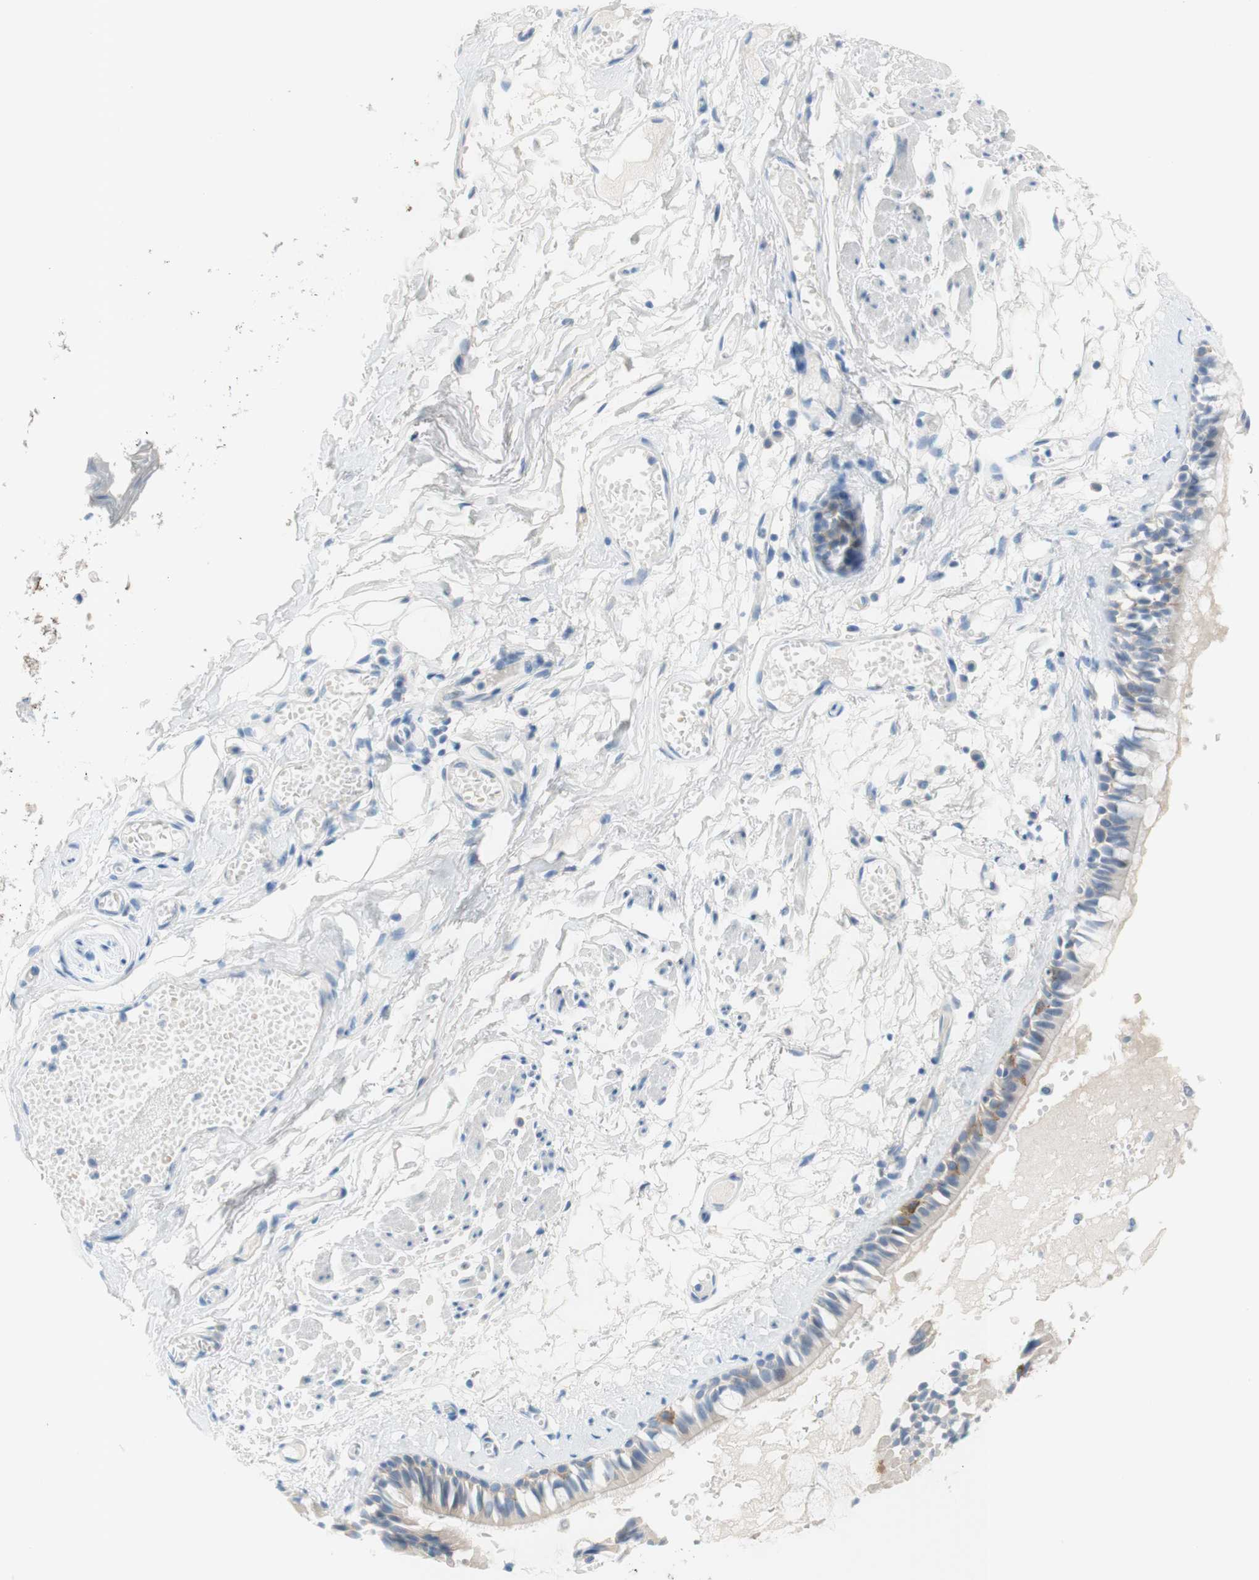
{"staining": {"intensity": "weak", "quantity": "<25%", "location": "cytoplasmic/membranous"}, "tissue": "bronchus", "cell_type": "Respiratory epithelial cells", "image_type": "normal", "snomed": [{"axis": "morphology", "description": "Normal tissue, NOS"}, {"axis": "morphology", "description": "Inflammation, NOS"}, {"axis": "topography", "description": "Cartilage tissue"}, {"axis": "topography", "description": "Lung"}], "caption": "DAB (3,3'-diaminobenzidine) immunohistochemical staining of unremarkable human bronchus exhibits no significant expression in respiratory epithelial cells.", "gene": "POLR2J3", "patient": {"sex": "male", "age": 71}}